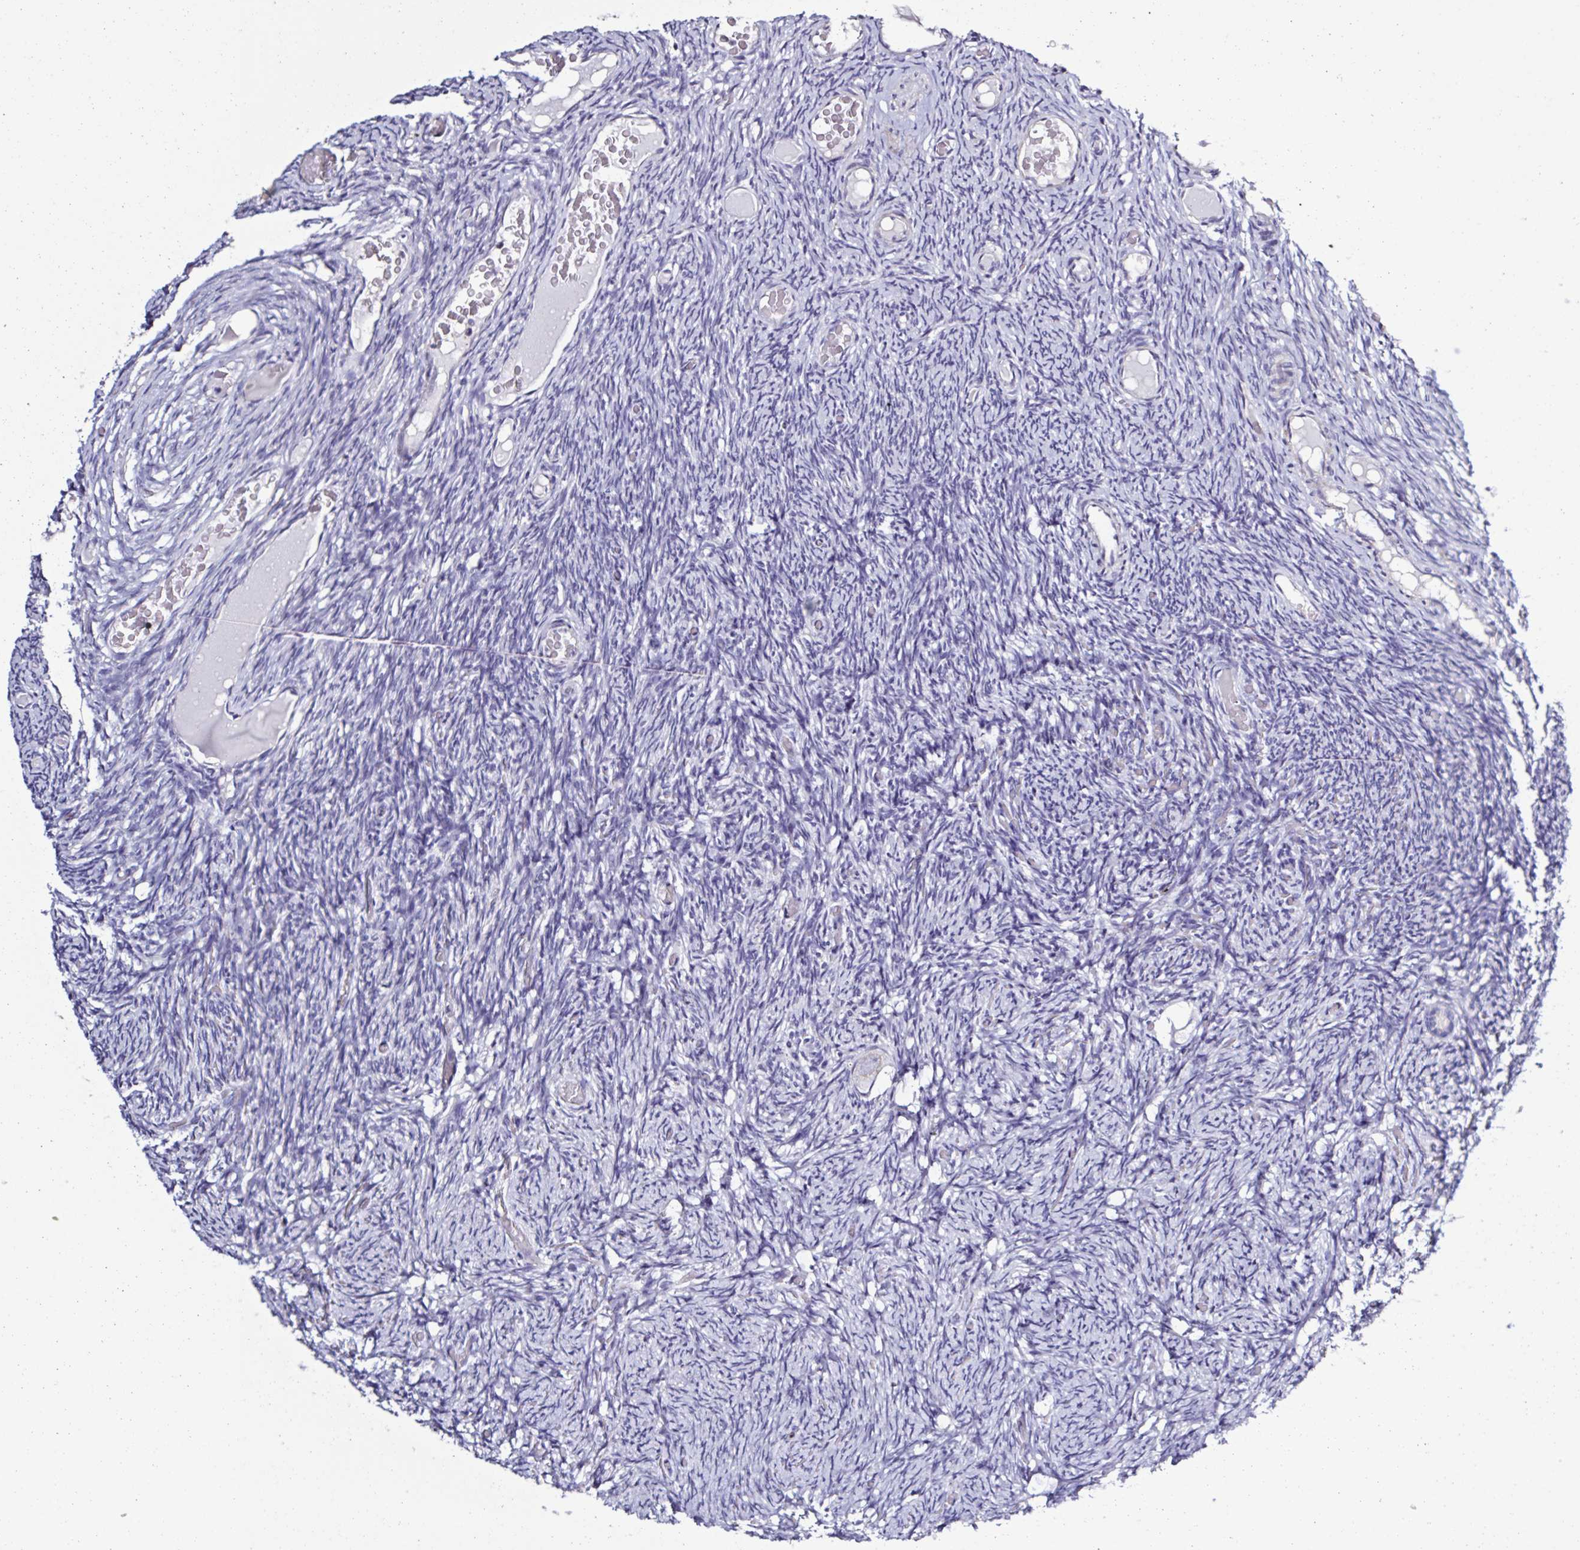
{"staining": {"intensity": "negative", "quantity": "none", "location": "none"}, "tissue": "ovary", "cell_type": "Follicle cells", "image_type": "normal", "snomed": [{"axis": "morphology", "description": "Normal tissue, NOS"}, {"axis": "topography", "description": "Ovary"}], "caption": "High magnification brightfield microscopy of unremarkable ovary stained with DAB (brown) and counterstained with hematoxylin (blue): follicle cells show no significant expression.", "gene": "PLA2G4E", "patient": {"sex": "female", "age": 34}}